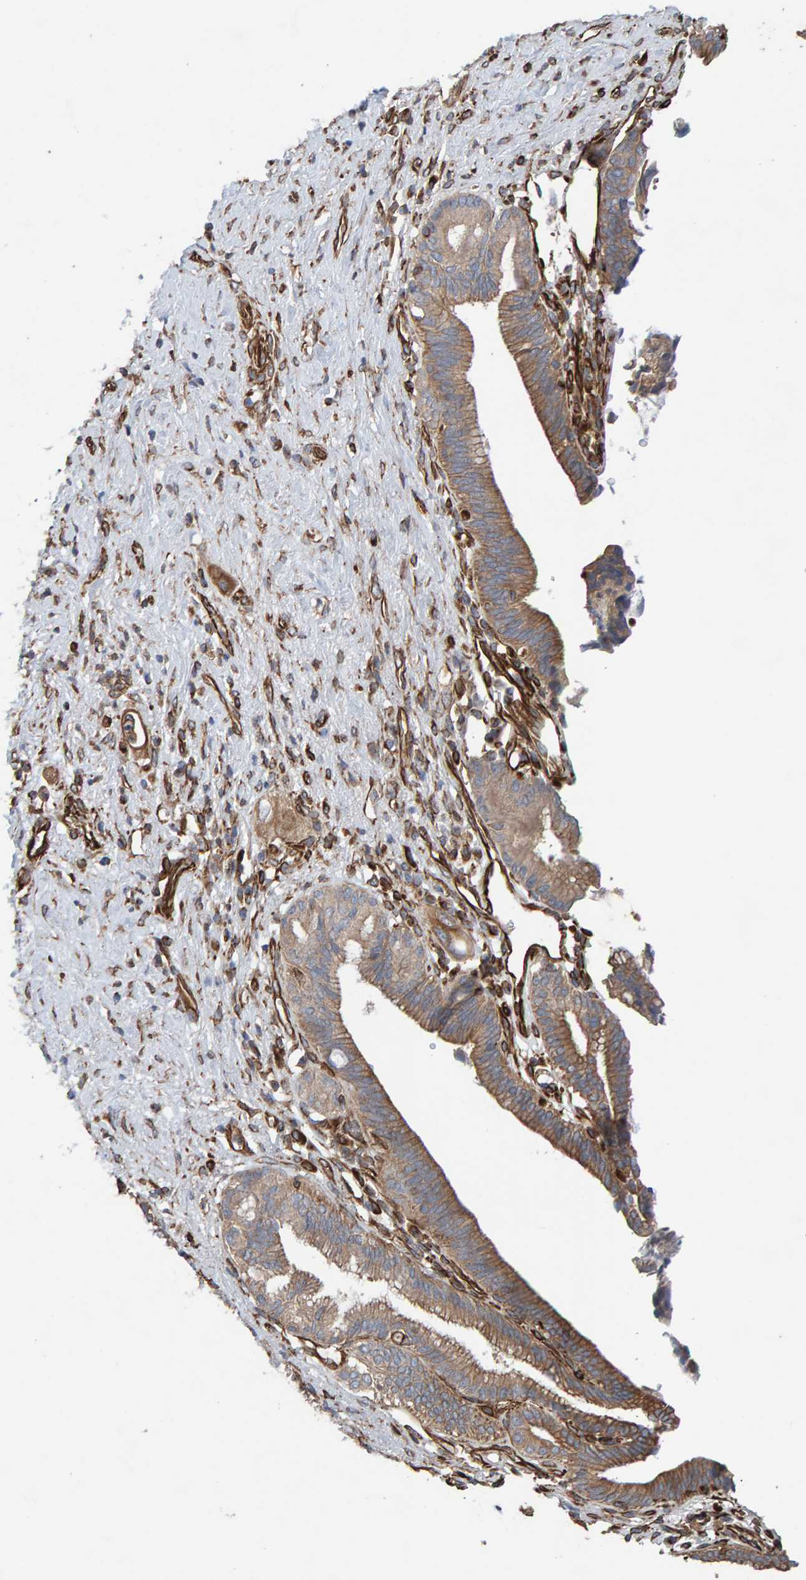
{"staining": {"intensity": "moderate", "quantity": ">75%", "location": "cytoplasmic/membranous"}, "tissue": "pancreatic cancer", "cell_type": "Tumor cells", "image_type": "cancer", "snomed": [{"axis": "morphology", "description": "Adenocarcinoma, NOS"}, {"axis": "topography", "description": "Pancreas"}], "caption": "Immunohistochemistry (IHC) histopathology image of human pancreatic adenocarcinoma stained for a protein (brown), which reveals medium levels of moderate cytoplasmic/membranous positivity in about >75% of tumor cells.", "gene": "ZNF347", "patient": {"sex": "male", "age": 59}}